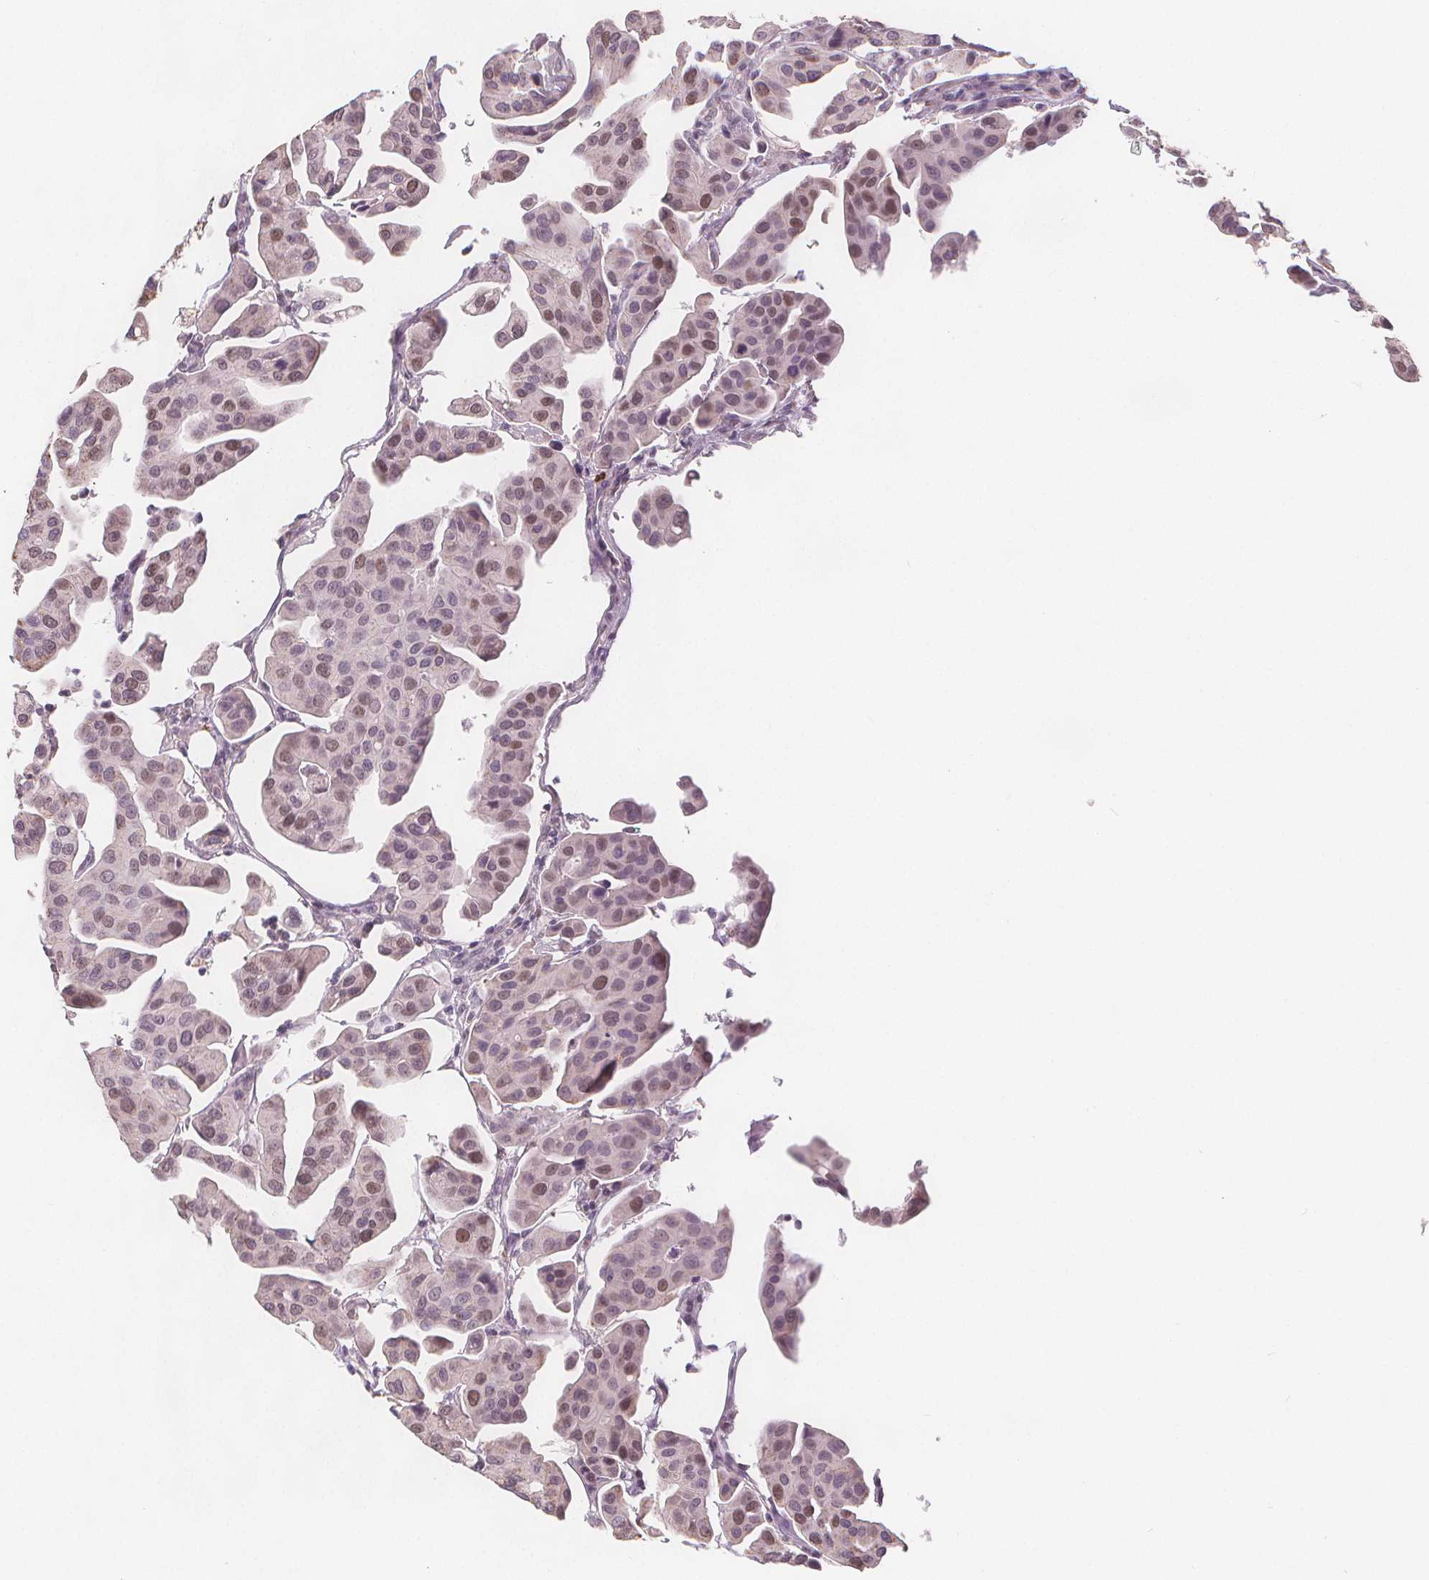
{"staining": {"intensity": "weak", "quantity": "25%-75%", "location": "nuclear"}, "tissue": "renal cancer", "cell_type": "Tumor cells", "image_type": "cancer", "snomed": [{"axis": "morphology", "description": "Adenocarcinoma, NOS"}, {"axis": "topography", "description": "Urinary bladder"}], "caption": "The photomicrograph displays immunohistochemical staining of renal cancer. There is weak nuclear expression is seen in about 25%-75% of tumor cells. The staining is performed using DAB brown chromogen to label protein expression. The nuclei are counter-stained blue using hematoxylin.", "gene": "TIPIN", "patient": {"sex": "male", "age": 61}}